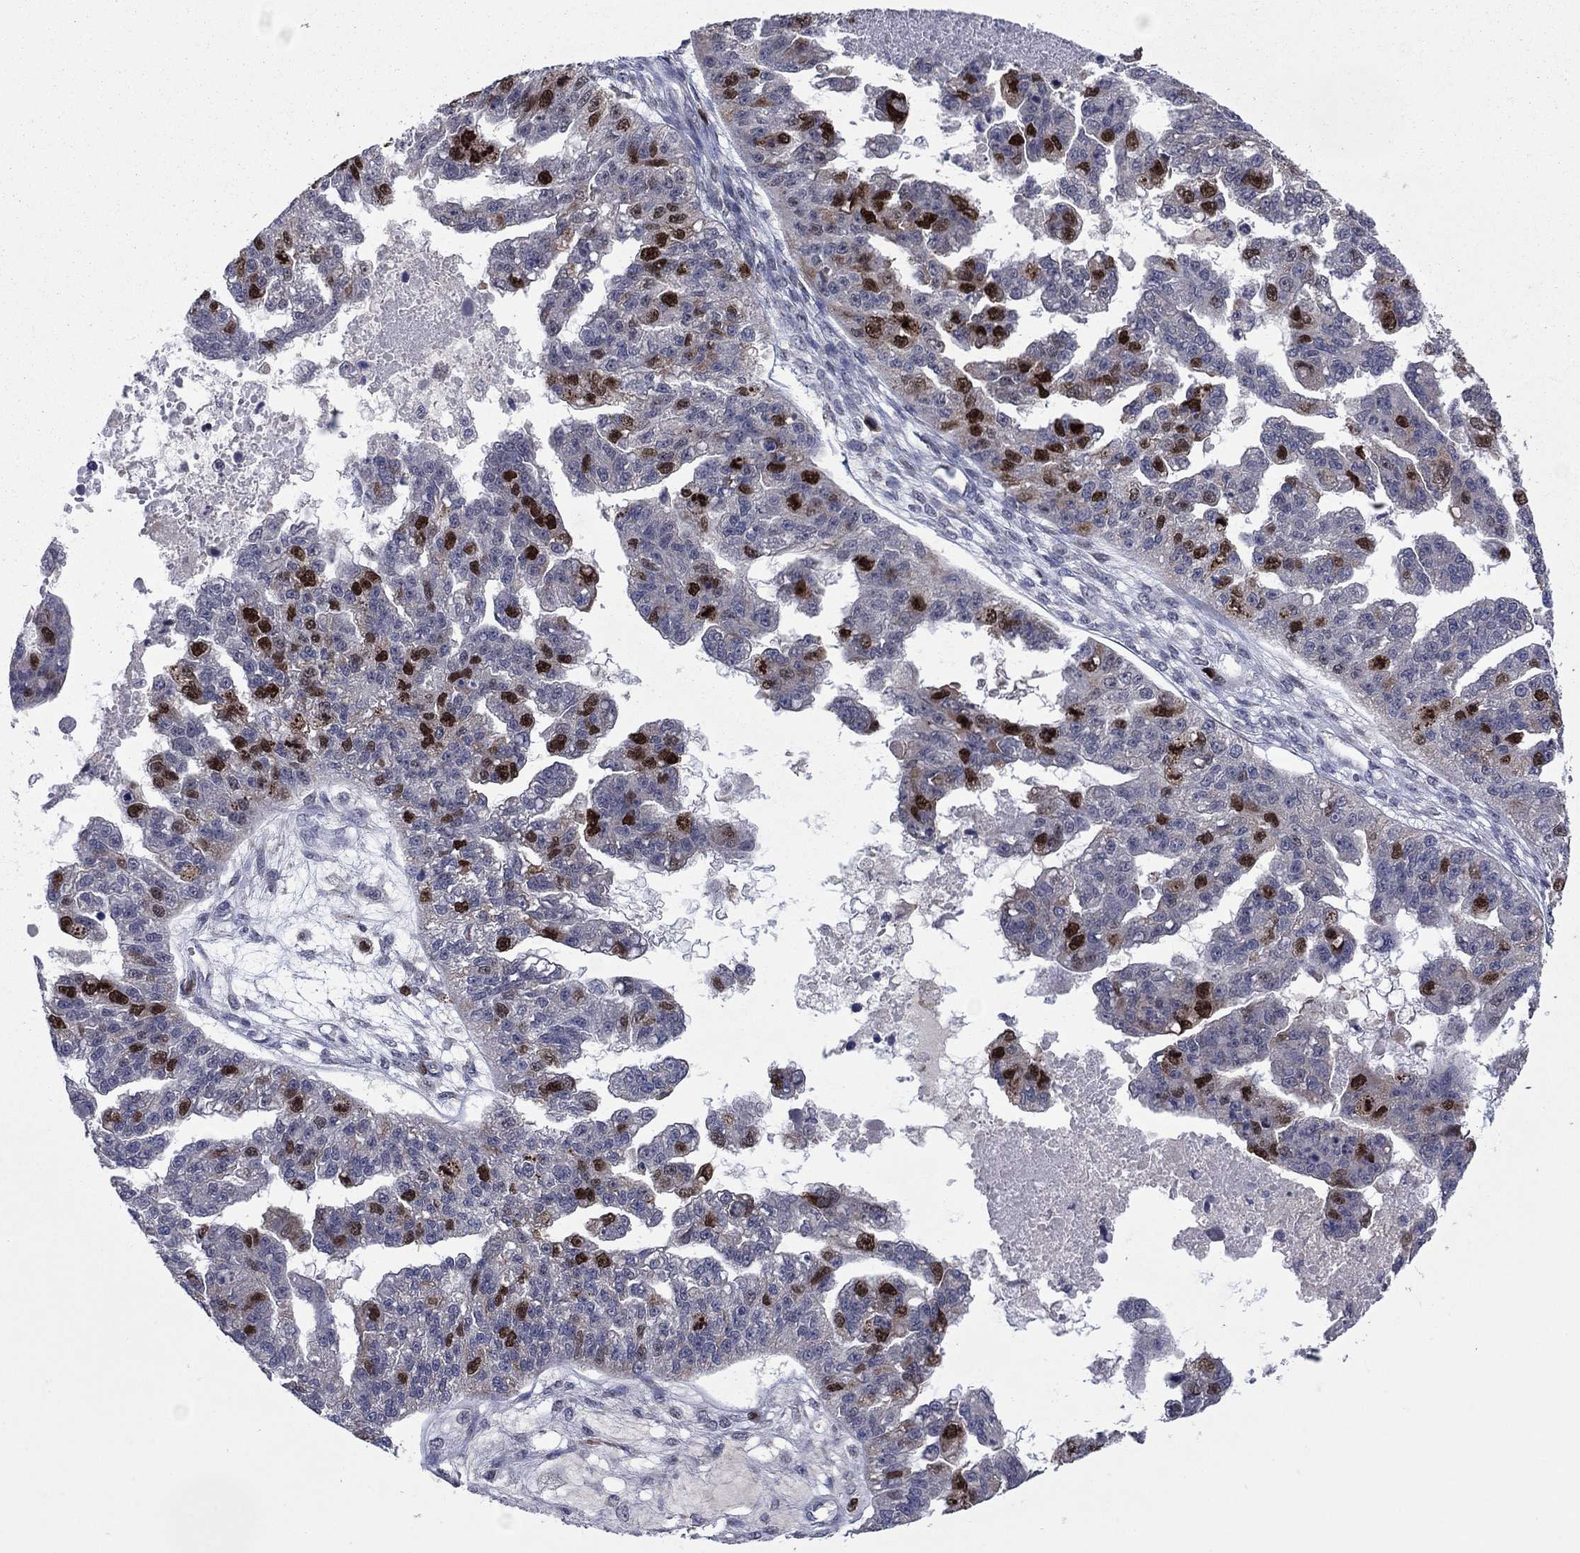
{"staining": {"intensity": "strong", "quantity": "<25%", "location": "nuclear"}, "tissue": "ovarian cancer", "cell_type": "Tumor cells", "image_type": "cancer", "snomed": [{"axis": "morphology", "description": "Cystadenocarcinoma, serous, NOS"}, {"axis": "topography", "description": "Ovary"}], "caption": "Immunohistochemistry (IHC) staining of ovarian cancer, which shows medium levels of strong nuclear positivity in about <25% of tumor cells indicating strong nuclear protein positivity. The staining was performed using DAB (brown) for protein detection and nuclei were counterstained in hematoxylin (blue).", "gene": "CDCA5", "patient": {"sex": "female", "age": 58}}